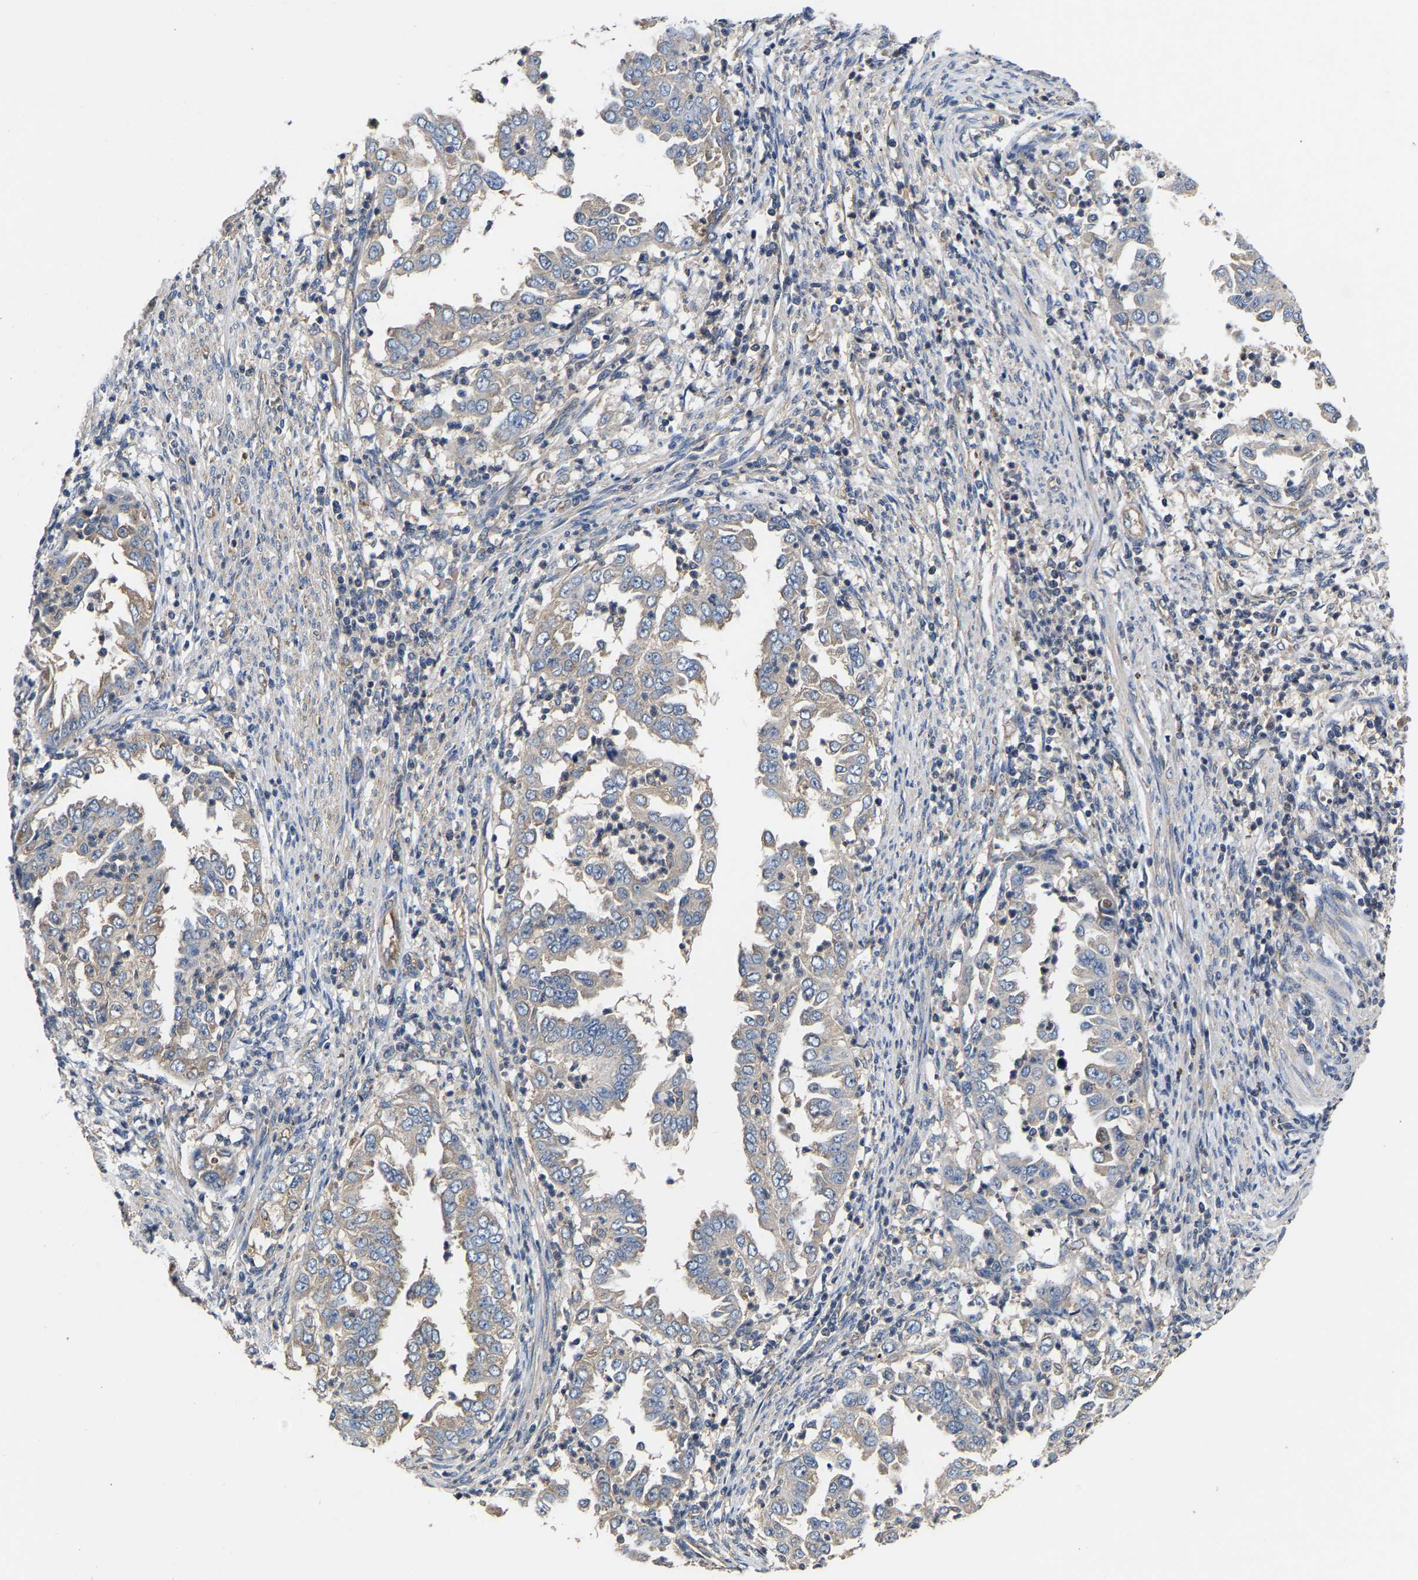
{"staining": {"intensity": "negative", "quantity": "none", "location": "none"}, "tissue": "endometrial cancer", "cell_type": "Tumor cells", "image_type": "cancer", "snomed": [{"axis": "morphology", "description": "Adenocarcinoma, NOS"}, {"axis": "topography", "description": "Endometrium"}], "caption": "Immunohistochemical staining of adenocarcinoma (endometrial) displays no significant positivity in tumor cells.", "gene": "AIMP2", "patient": {"sex": "female", "age": 85}}